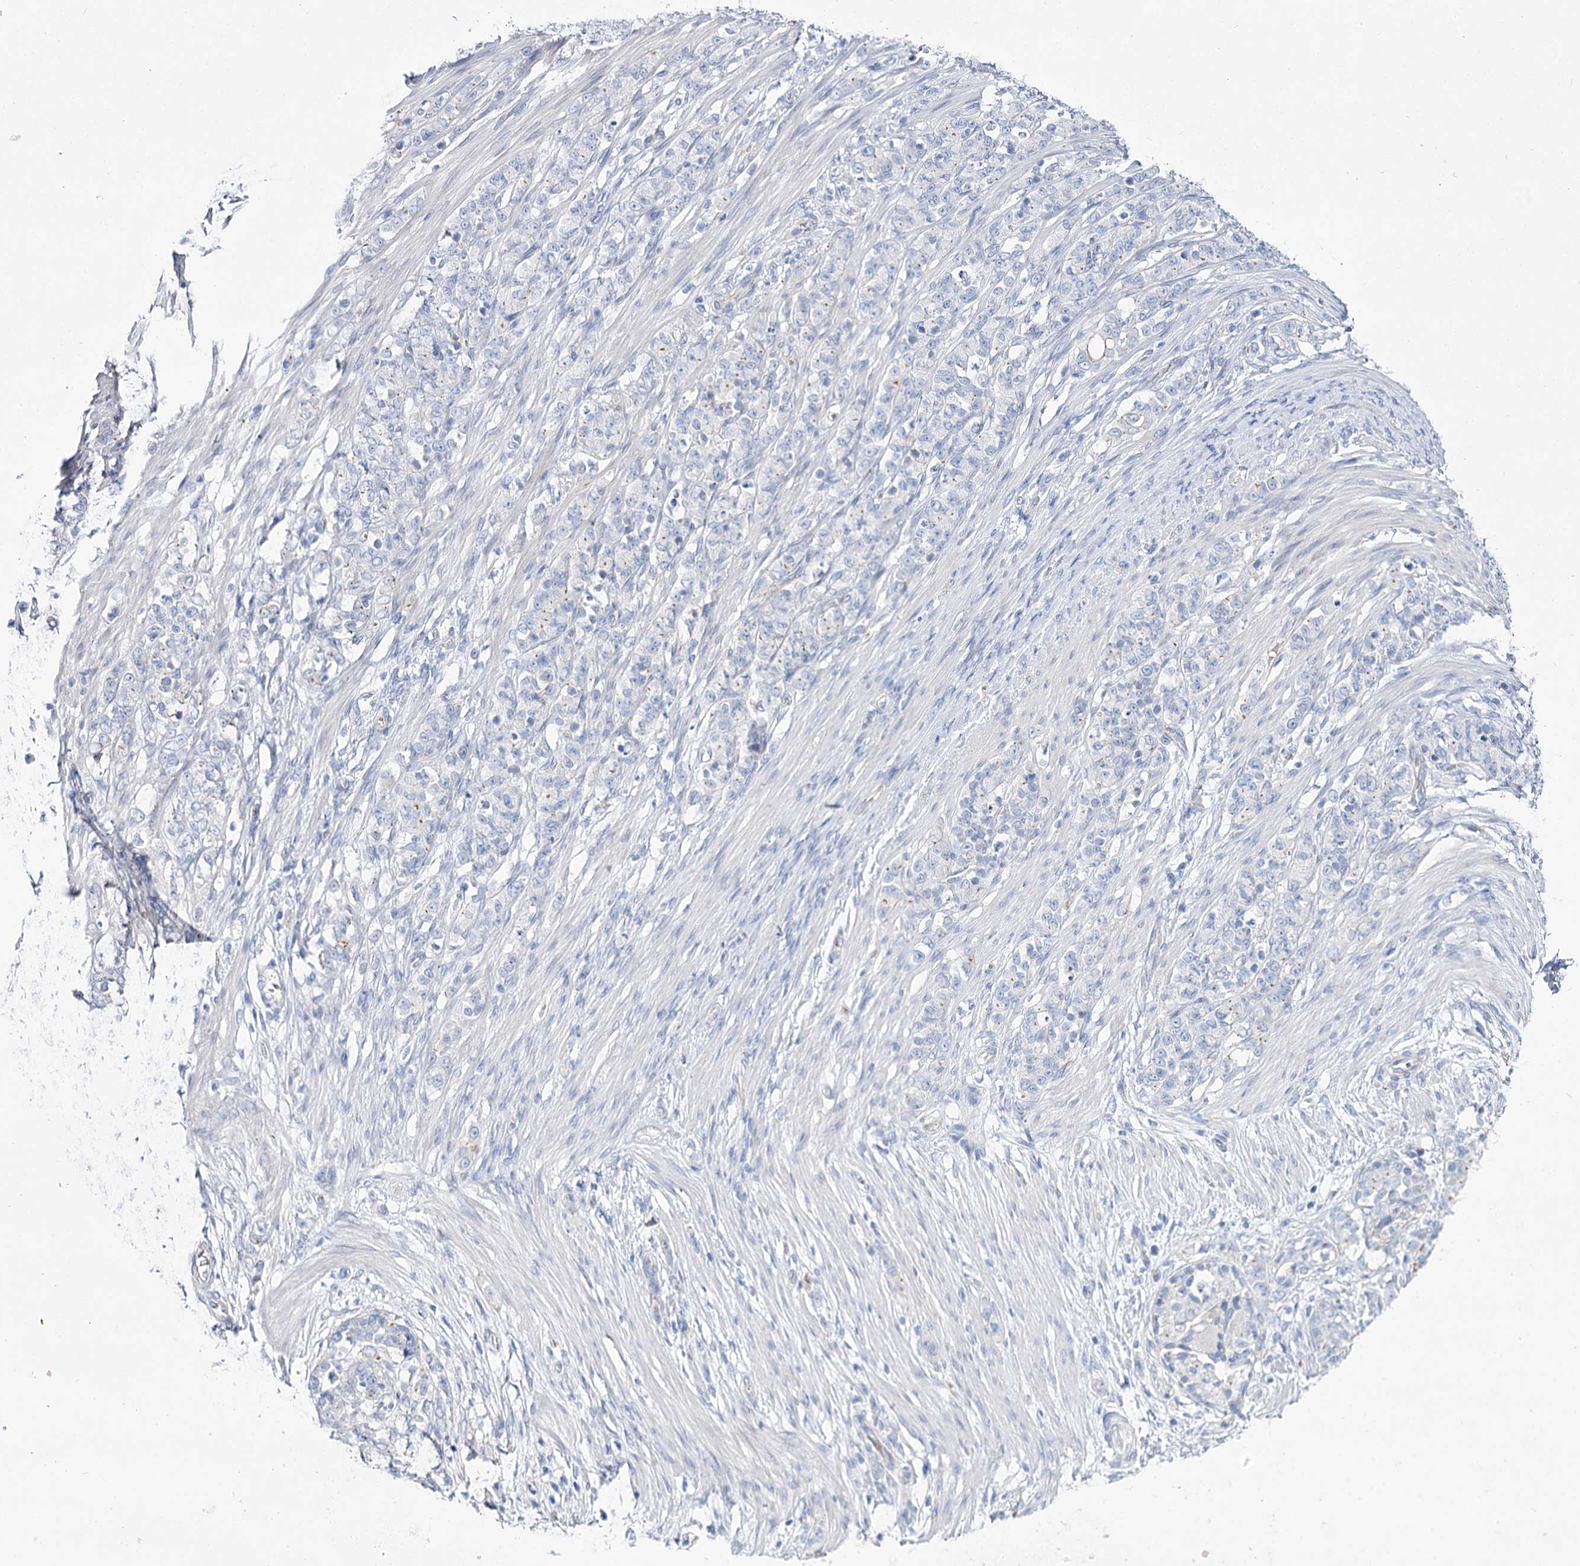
{"staining": {"intensity": "negative", "quantity": "none", "location": "none"}, "tissue": "stomach cancer", "cell_type": "Tumor cells", "image_type": "cancer", "snomed": [{"axis": "morphology", "description": "Adenocarcinoma, NOS"}, {"axis": "topography", "description": "Stomach"}], "caption": "This is an immunohistochemistry (IHC) image of human stomach adenocarcinoma. There is no expression in tumor cells.", "gene": "NRAP", "patient": {"sex": "female", "age": 79}}